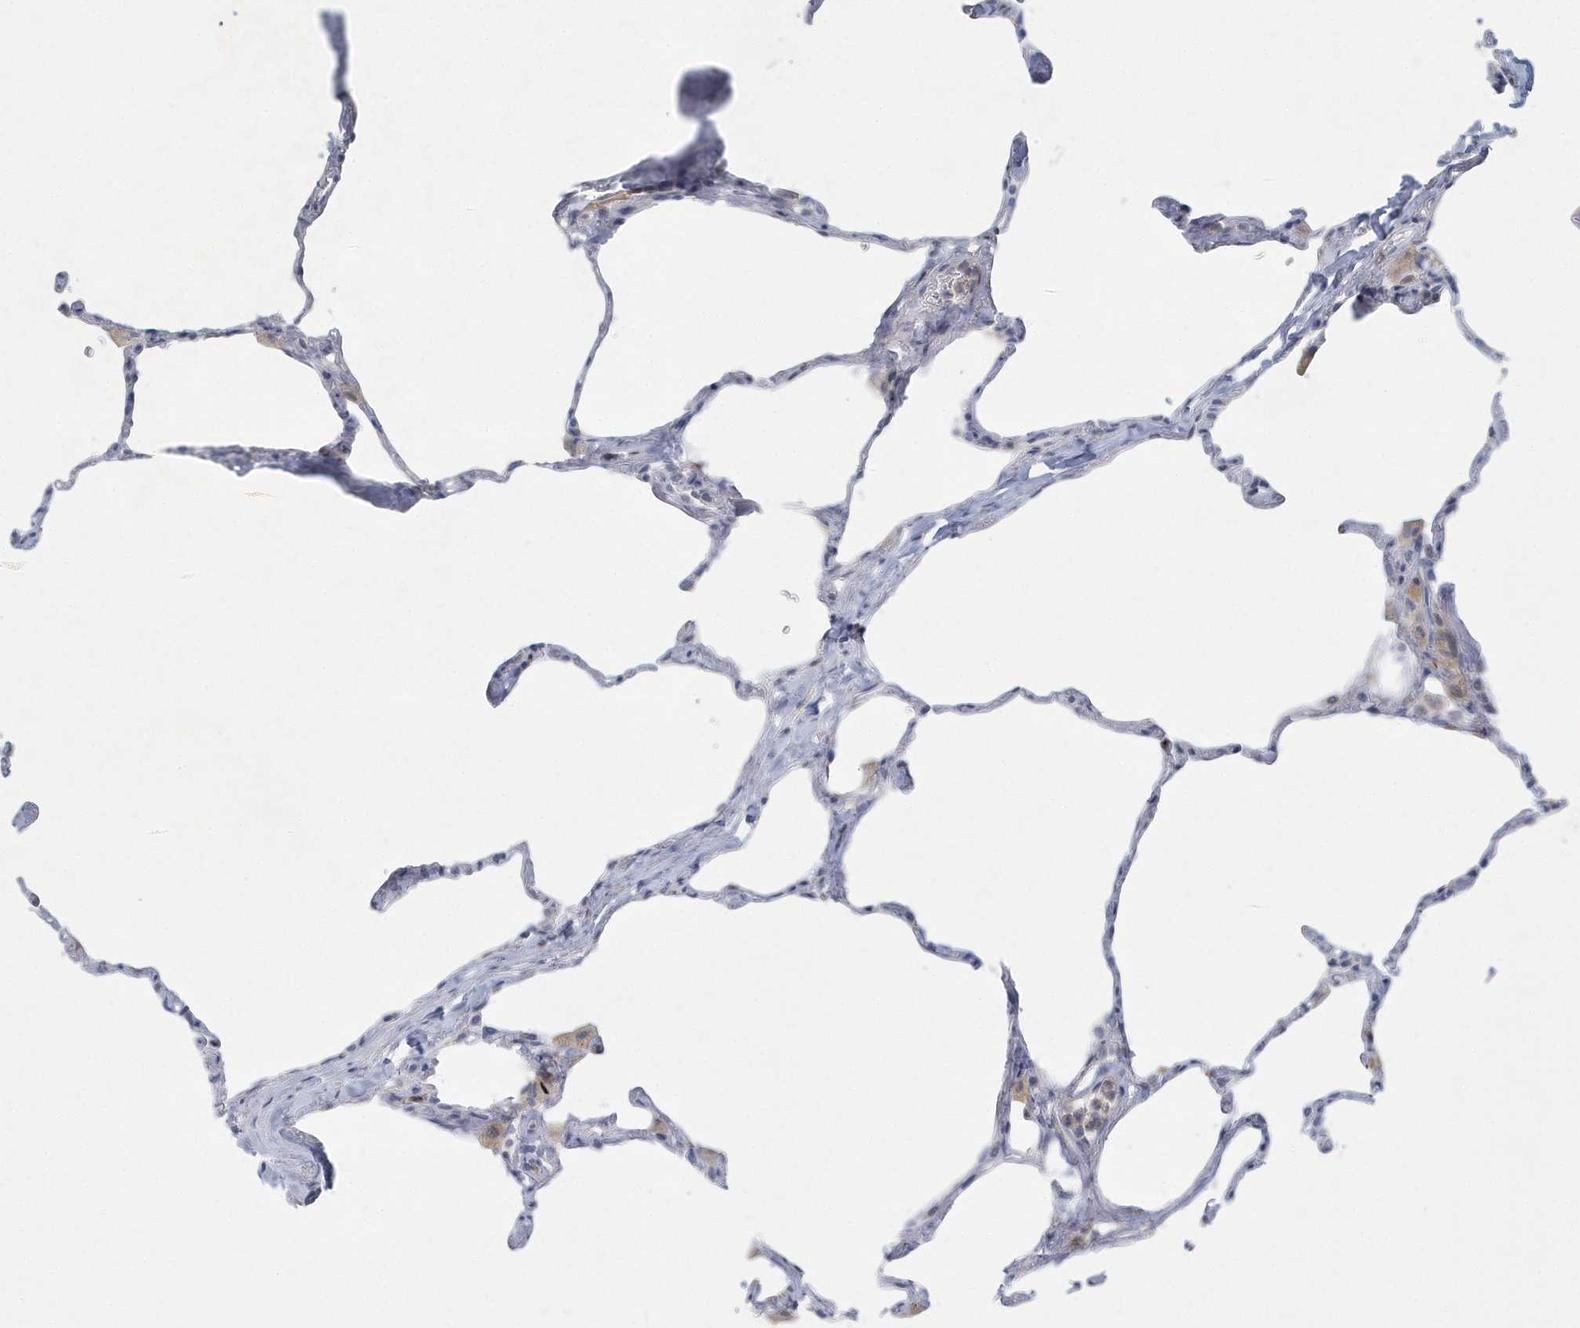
{"staining": {"intensity": "negative", "quantity": "none", "location": "none"}, "tissue": "lung", "cell_type": "Alveolar cells", "image_type": "normal", "snomed": [{"axis": "morphology", "description": "Normal tissue, NOS"}, {"axis": "topography", "description": "Lung"}], "caption": "Photomicrograph shows no protein staining in alveolar cells of benign lung. Nuclei are stained in blue.", "gene": "NIPAL1", "patient": {"sex": "male", "age": 65}}